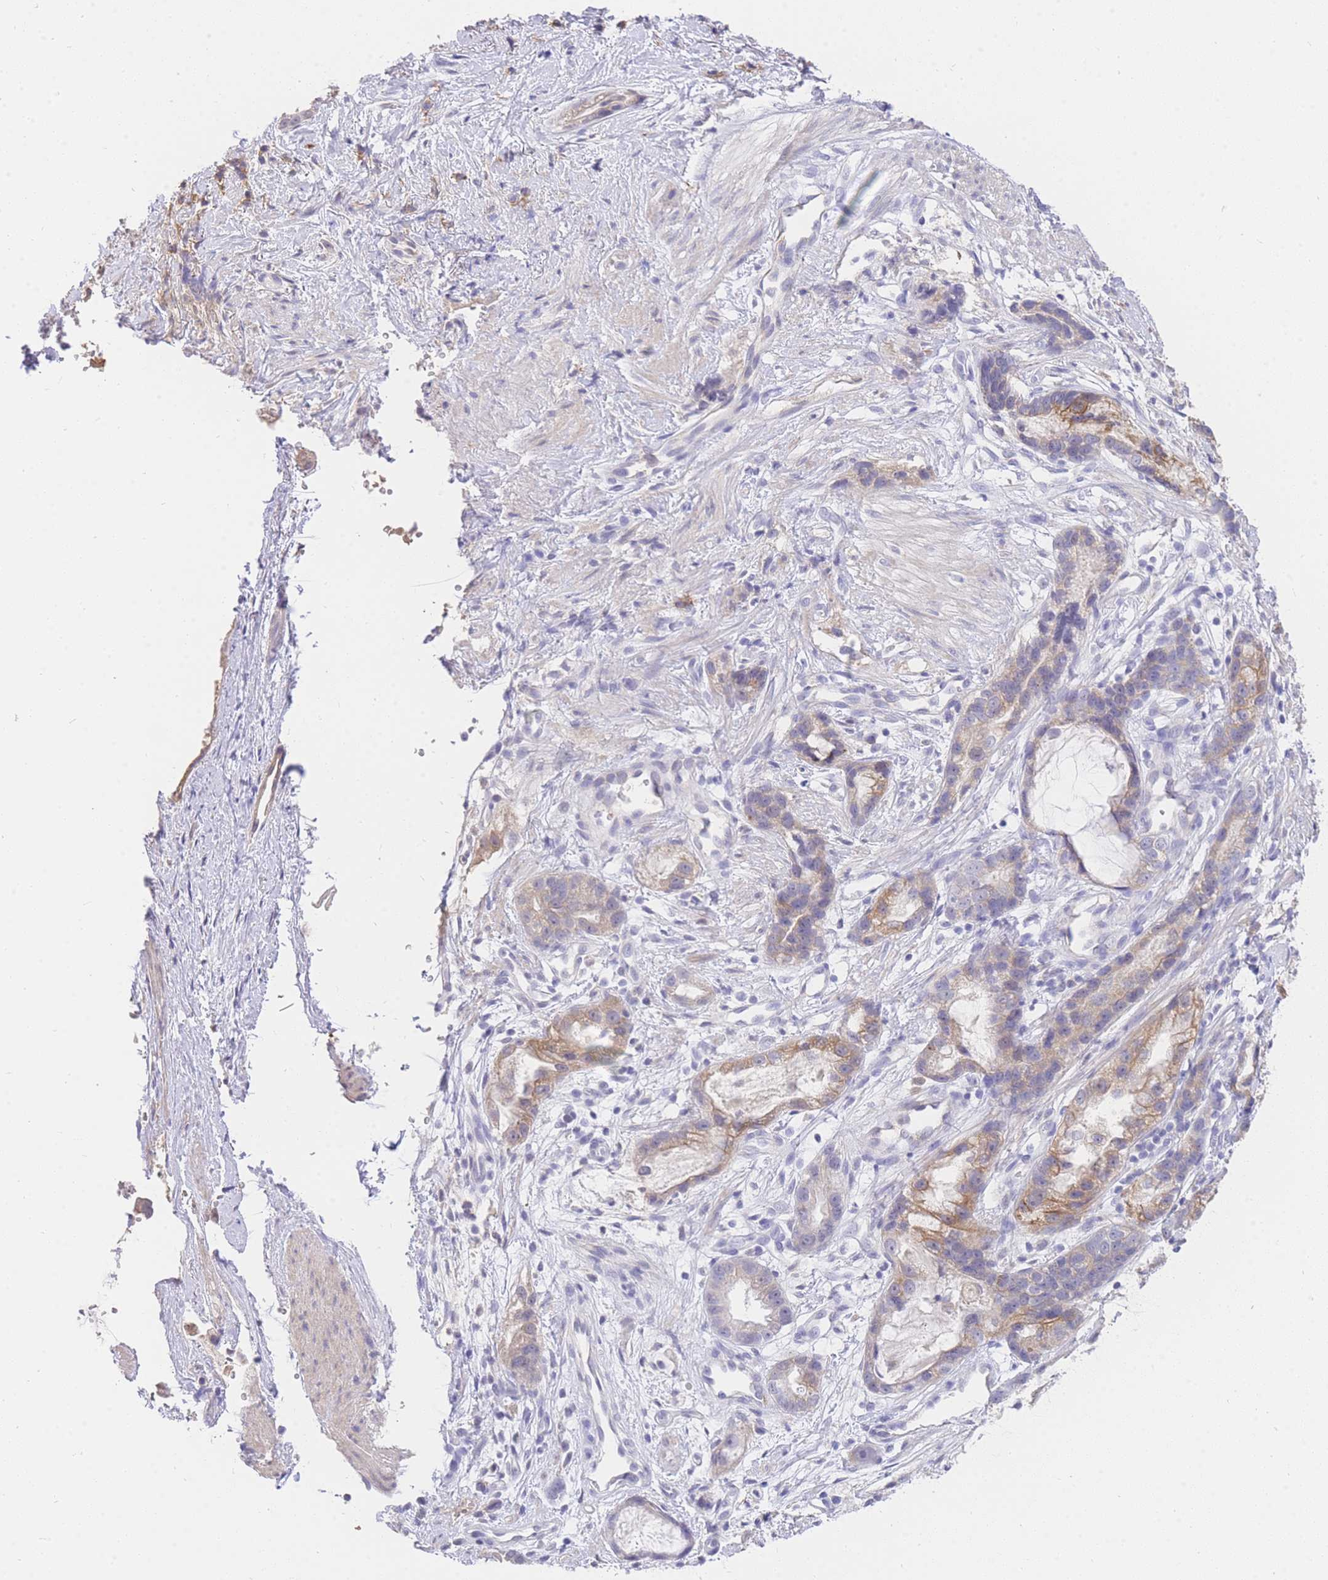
{"staining": {"intensity": "moderate", "quantity": "<25%", "location": "cytoplasmic/membranous"}, "tissue": "stomach cancer", "cell_type": "Tumor cells", "image_type": "cancer", "snomed": [{"axis": "morphology", "description": "Adenocarcinoma, NOS"}, {"axis": "topography", "description": "Stomach"}], "caption": "IHC of human adenocarcinoma (stomach) reveals low levels of moderate cytoplasmic/membranous staining in about <25% of tumor cells. (DAB IHC with brightfield microscopy, high magnification).", "gene": "C2orf88", "patient": {"sex": "male", "age": 55}}